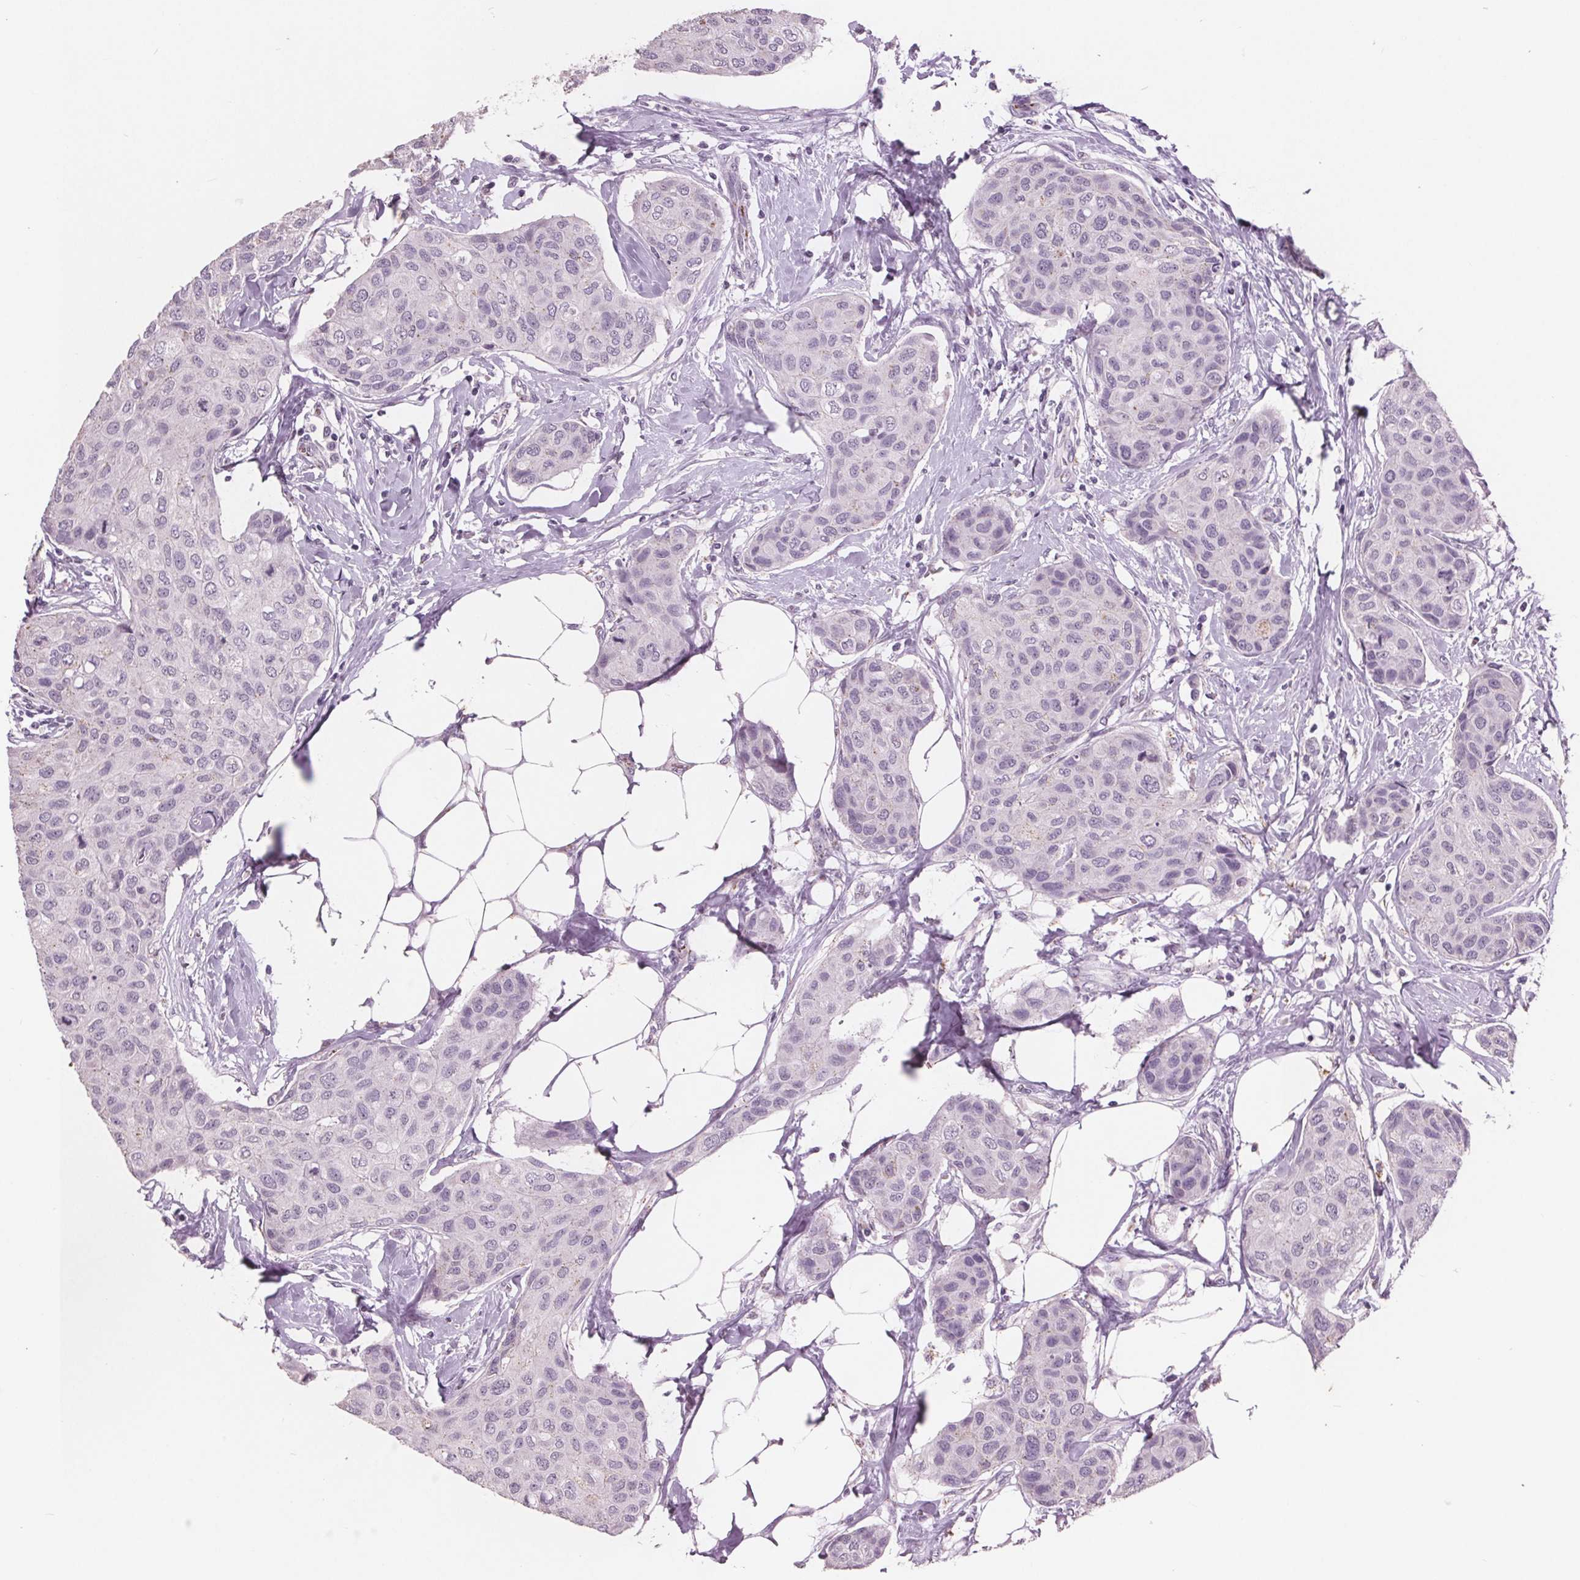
{"staining": {"intensity": "negative", "quantity": "none", "location": "none"}, "tissue": "breast cancer", "cell_type": "Tumor cells", "image_type": "cancer", "snomed": [{"axis": "morphology", "description": "Duct carcinoma"}, {"axis": "topography", "description": "Breast"}], "caption": "The image exhibits no significant staining in tumor cells of breast infiltrating ductal carcinoma.", "gene": "PTPN14", "patient": {"sex": "female", "age": 80}}